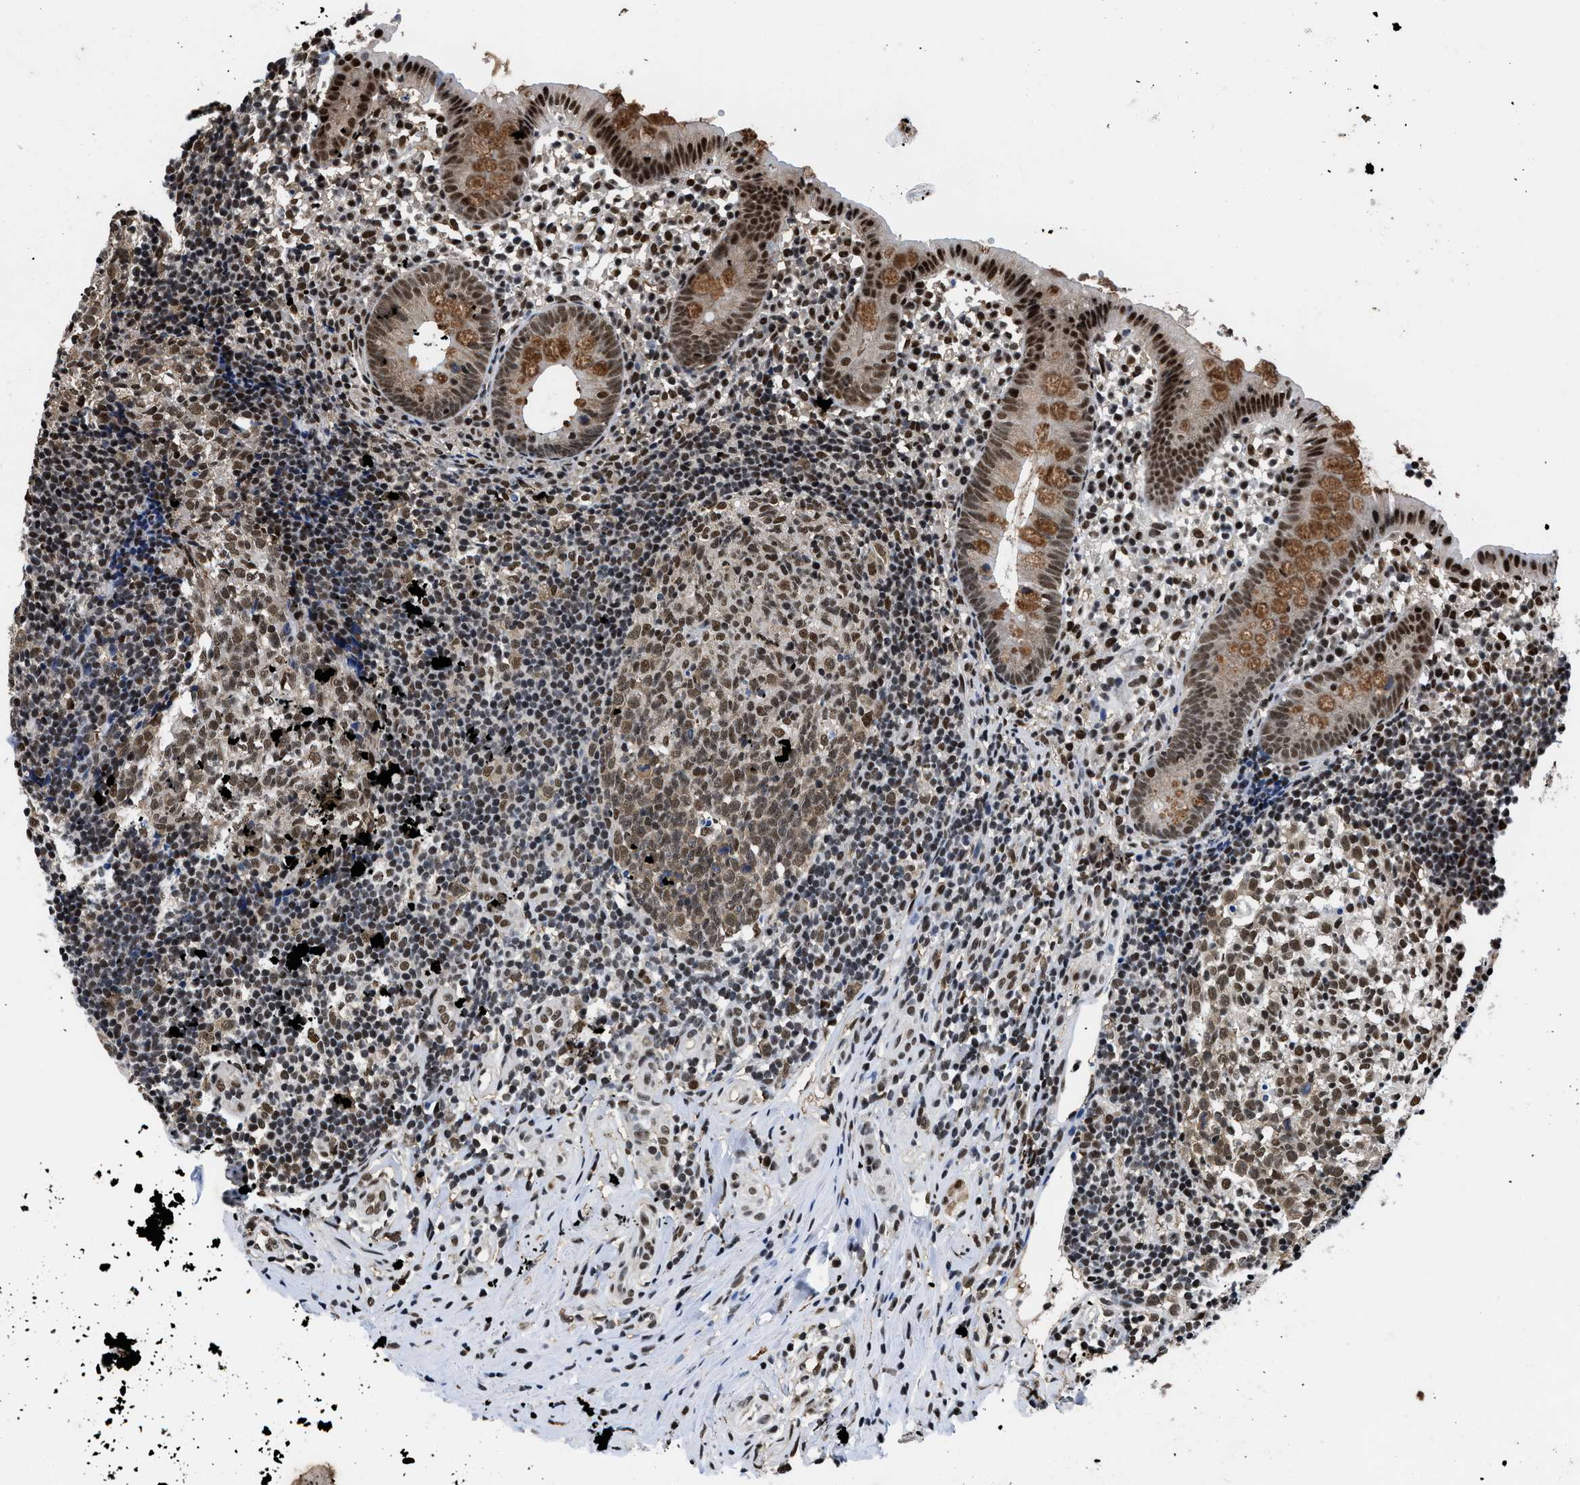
{"staining": {"intensity": "strong", "quantity": ">75%", "location": "cytoplasmic/membranous,nuclear"}, "tissue": "appendix", "cell_type": "Glandular cells", "image_type": "normal", "snomed": [{"axis": "morphology", "description": "Normal tissue, NOS"}, {"axis": "topography", "description": "Appendix"}], "caption": "Protein staining shows strong cytoplasmic/membranous,nuclear expression in about >75% of glandular cells in normal appendix.", "gene": "HNRNPF", "patient": {"sex": "female", "age": 20}}